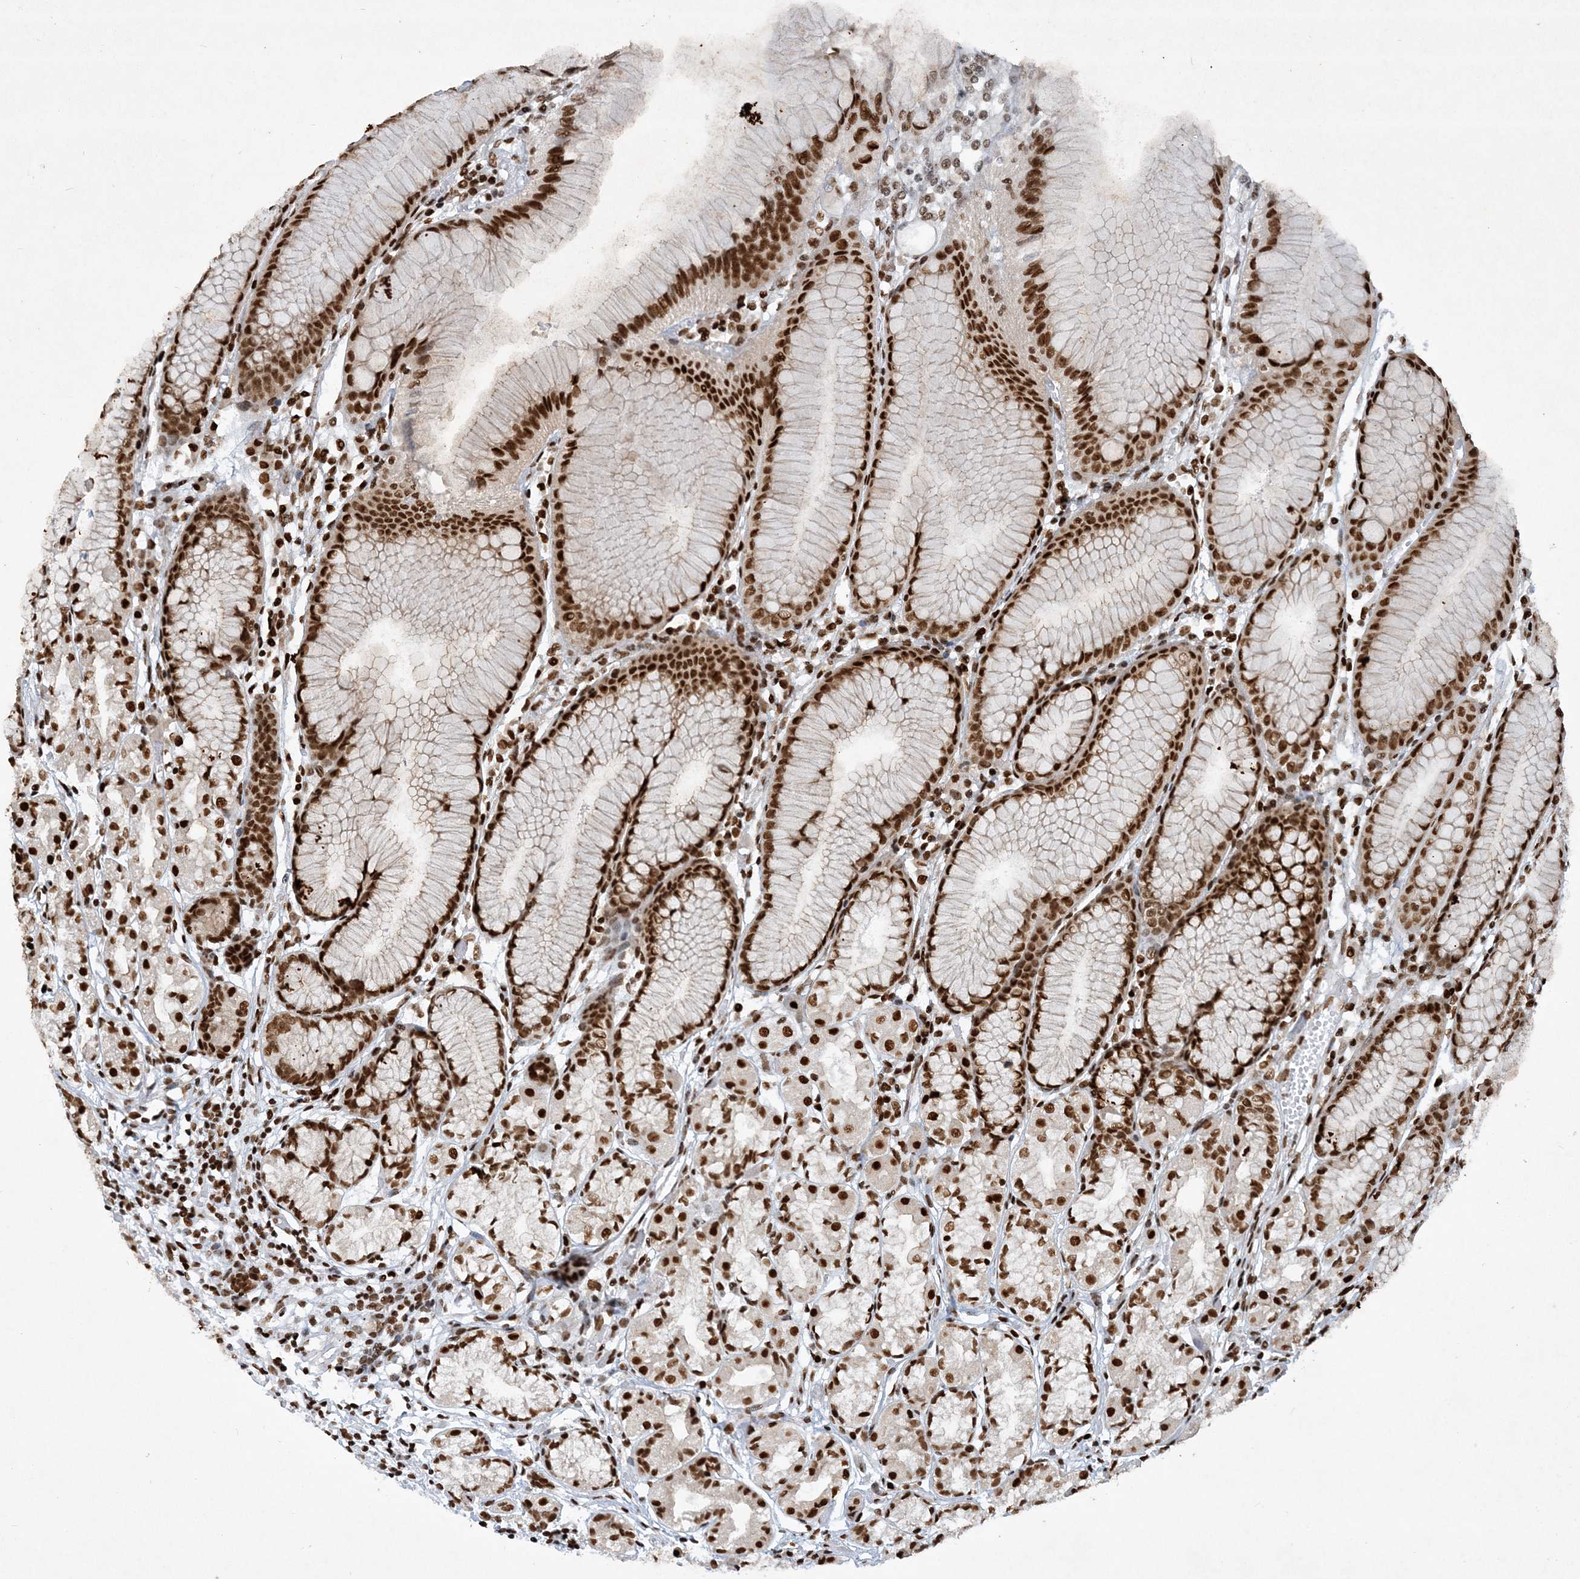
{"staining": {"intensity": "strong", "quantity": ">75%", "location": "nuclear"}, "tissue": "stomach", "cell_type": "Glandular cells", "image_type": "normal", "snomed": [{"axis": "morphology", "description": "Normal tissue, NOS"}, {"axis": "topography", "description": "Stomach"}], "caption": "Protein analysis of normal stomach reveals strong nuclear positivity in about >75% of glandular cells. (Stains: DAB in brown, nuclei in blue, Microscopy: brightfield microscopy at high magnification).", "gene": "DELE1", "patient": {"sex": "female", "age": 57}}